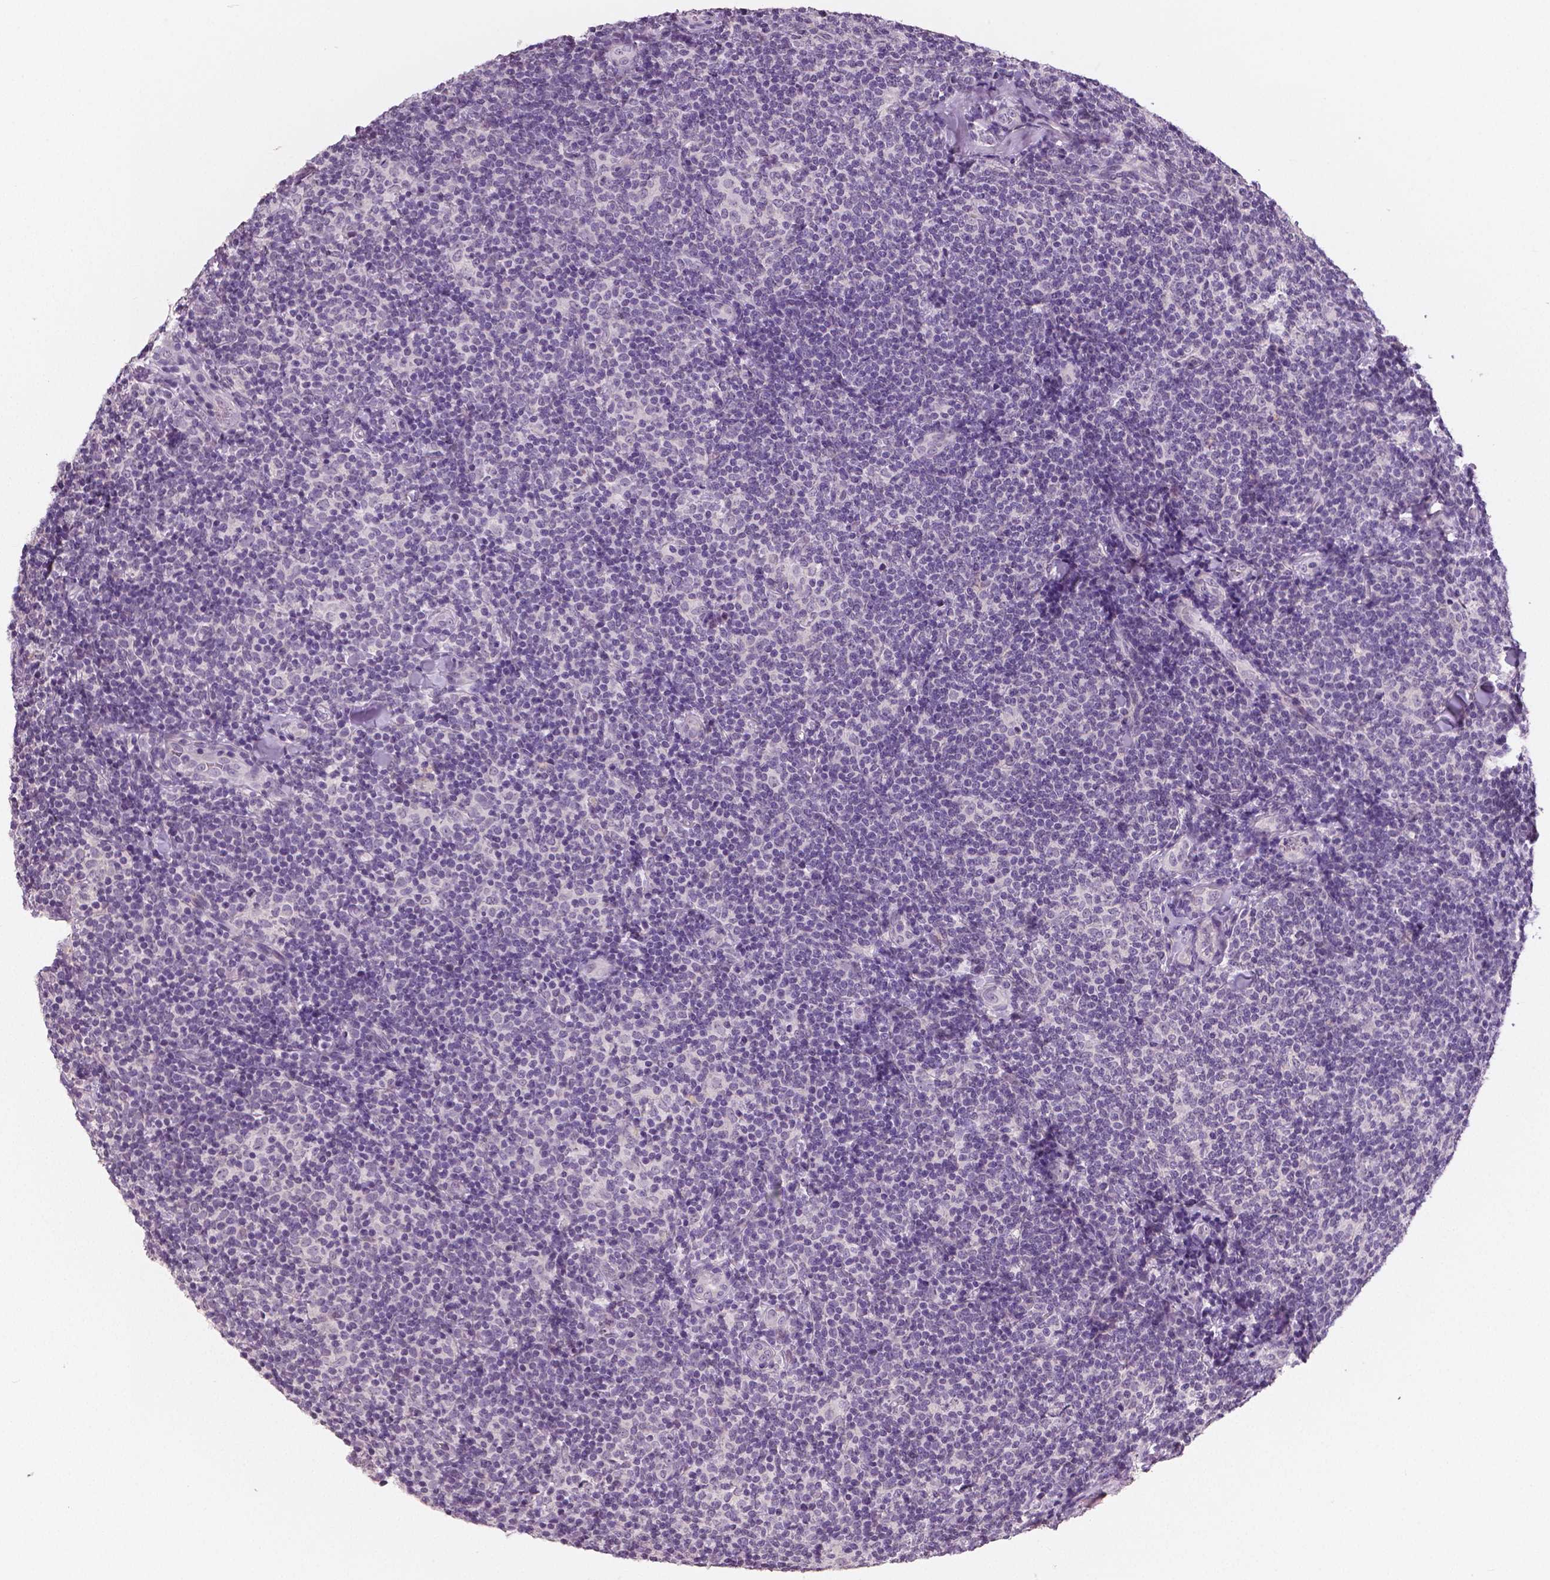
{"staining": {"intensity": "negative", "quantity": "none", "location": "none"}, "tissue": "lymphoma", "cell_type": "Tumor cells", "image_type": "cancer", "snomed": [{"axis": "morphology", "description": "Malignant lymphoma, non-Hodgkin's type, Low grade"}, {"axis": "topography", "description": "Lymph node"}], "caption": "The histopathology image reveals no staining of tumor cells in malignant lymphoma, non-Hodgkin's type (low-grade).", "gene": "NECAB1", "patient": {"sex": "female", "age": 56}}